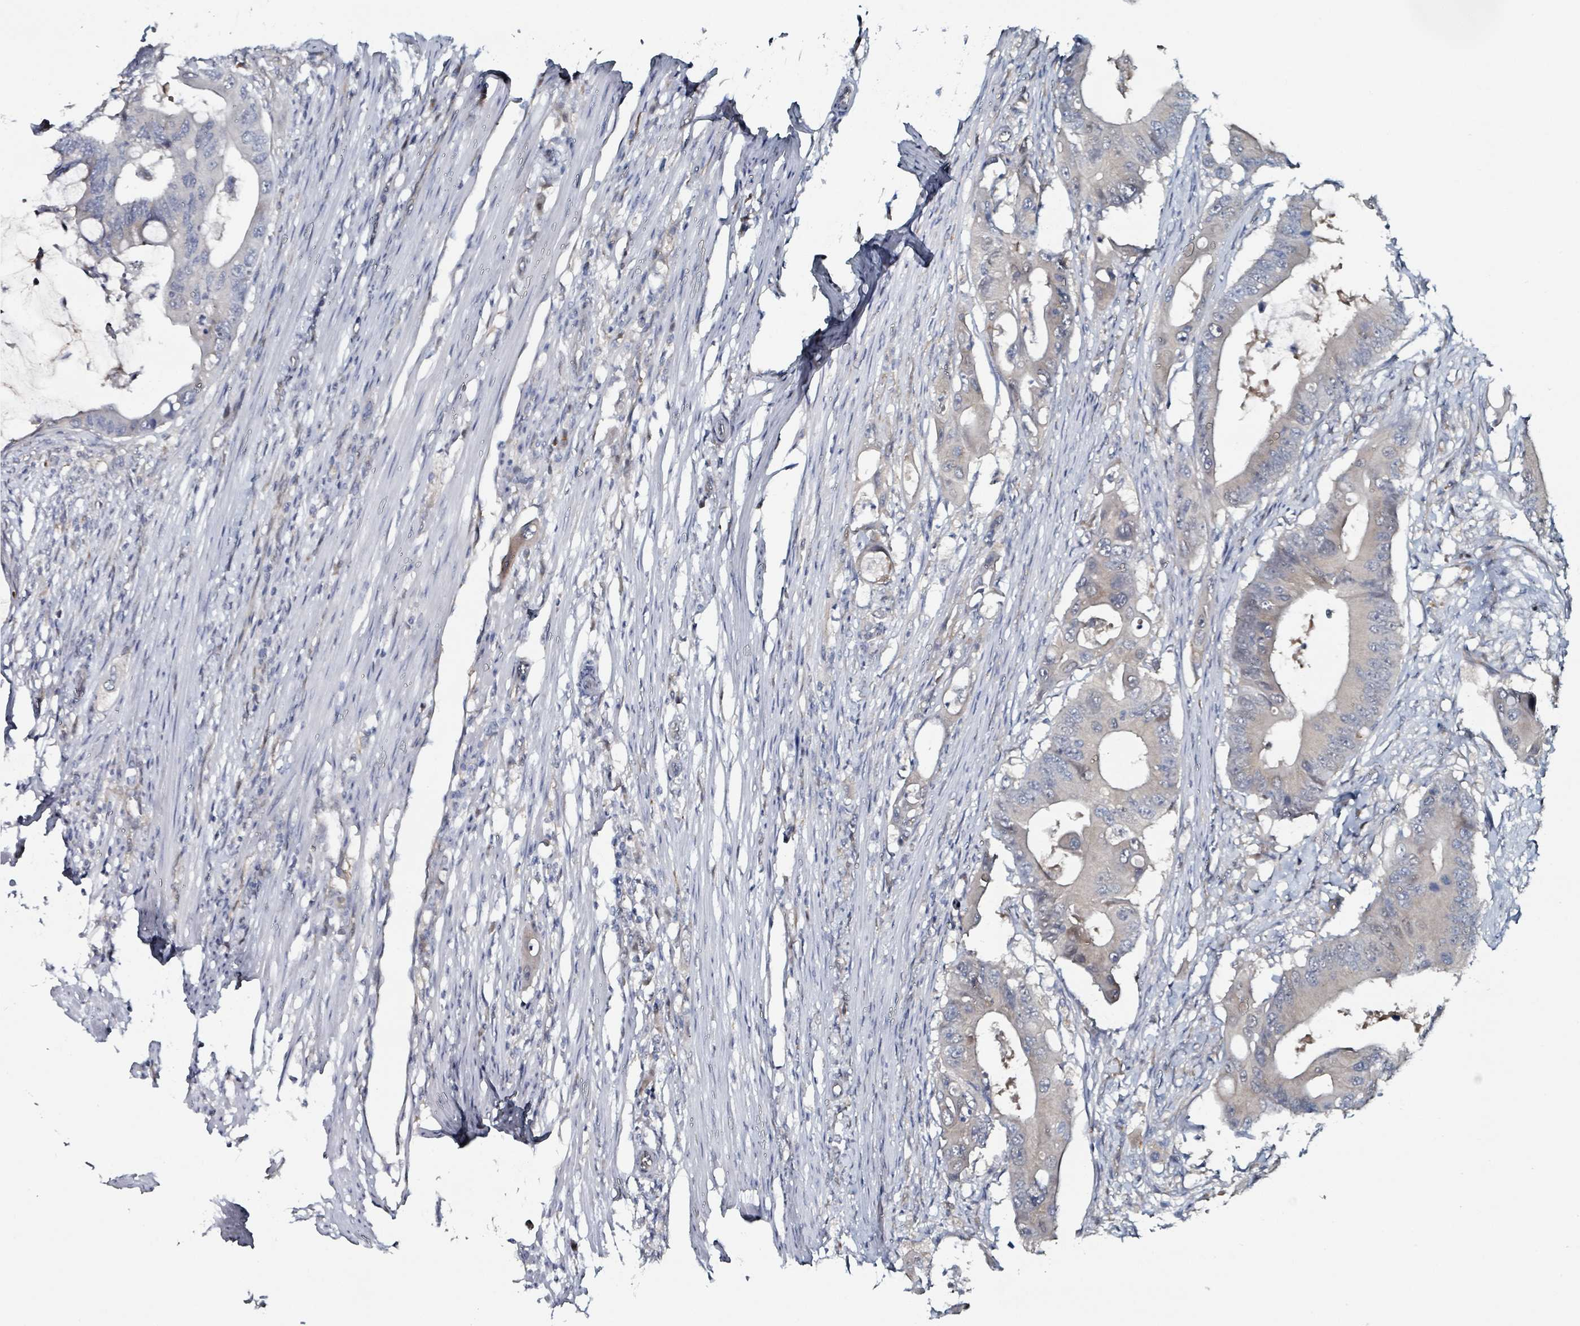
{"staining": {"intensity": "negative", "quantity": "none", "location": "none"}, "tissue": "colorectal cancer", "cell_type": "Tumor cells", "image_type": "cancer", "snomed": [{"axis": "morphology", "description": "Adenocarcinoma, NOS"}, {"axis": "topography", "description": "Colon"}], "caption": "Immunohistochemistry image of neoplastic tissue: colorectal adenocarcinoma stained with DAB (3,3'-diaminobenzidine) reveals no significant protein positivity in tumor cells.", "gene": "B3GAT3", "patient": {"sex": "male", "age": 71}}